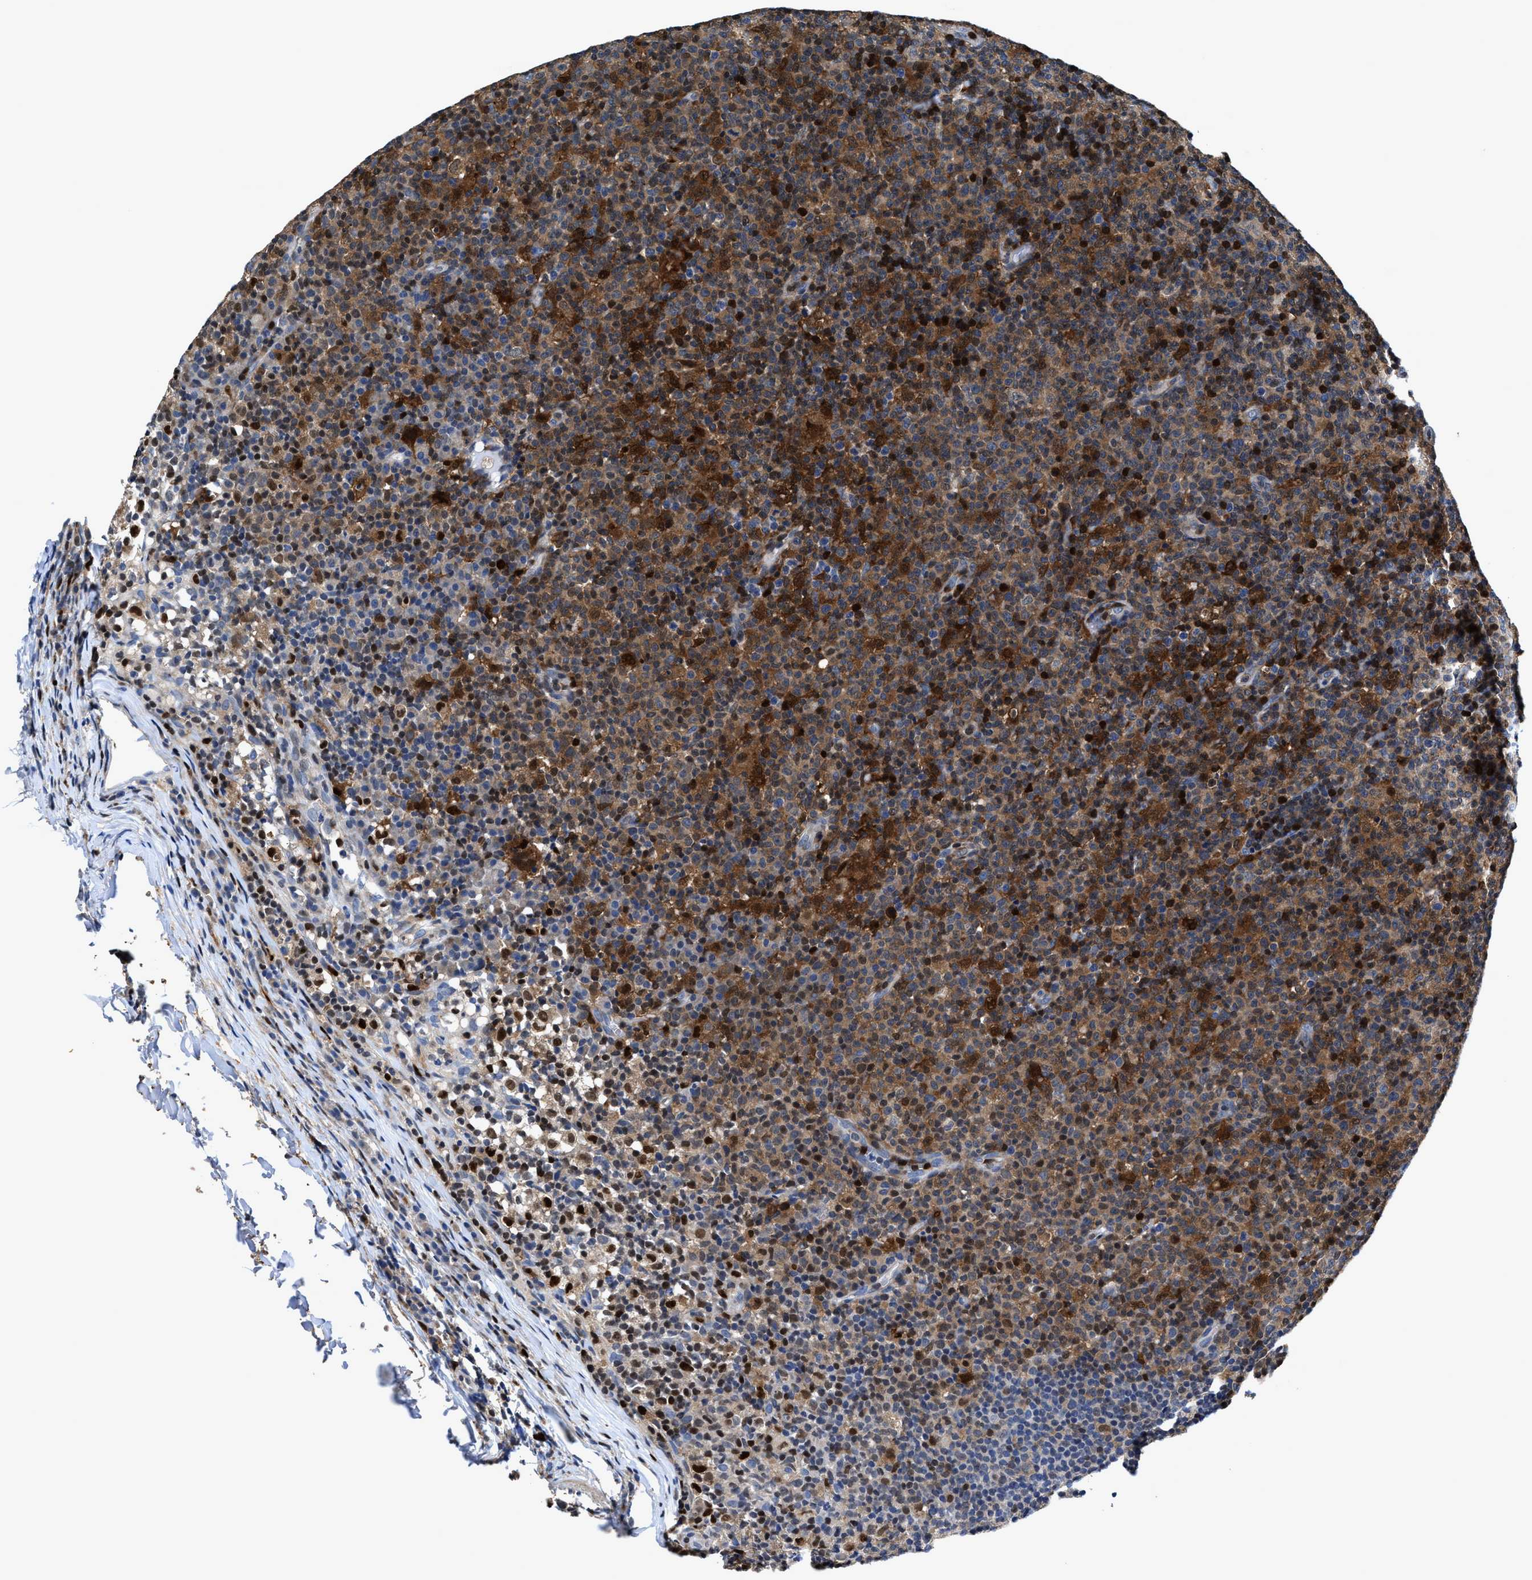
{"staining": {"intensity": "moderate", "quantity": "<25%", "location": "cytoplasmic/membranous,nuclear"}, "tissue": "lymph node", "cell_type": "Germinal center cells", "image_type": "normal", "snomed": [{"axis": "morphology", "description": "Normal tissue, NOS"}, {"axis": "morphology", "description": "Inflammation, NOS"}, {"axis": "topography", "description": "Lymph node"}], "caption": "A brown stain highlights moderate cytoplasmic/membranous,nuclear positivity of a protein in germinal center cells of benign human lymph node.", "gene": "RGS10", "patient": {"sex": "male", "age": 55}}